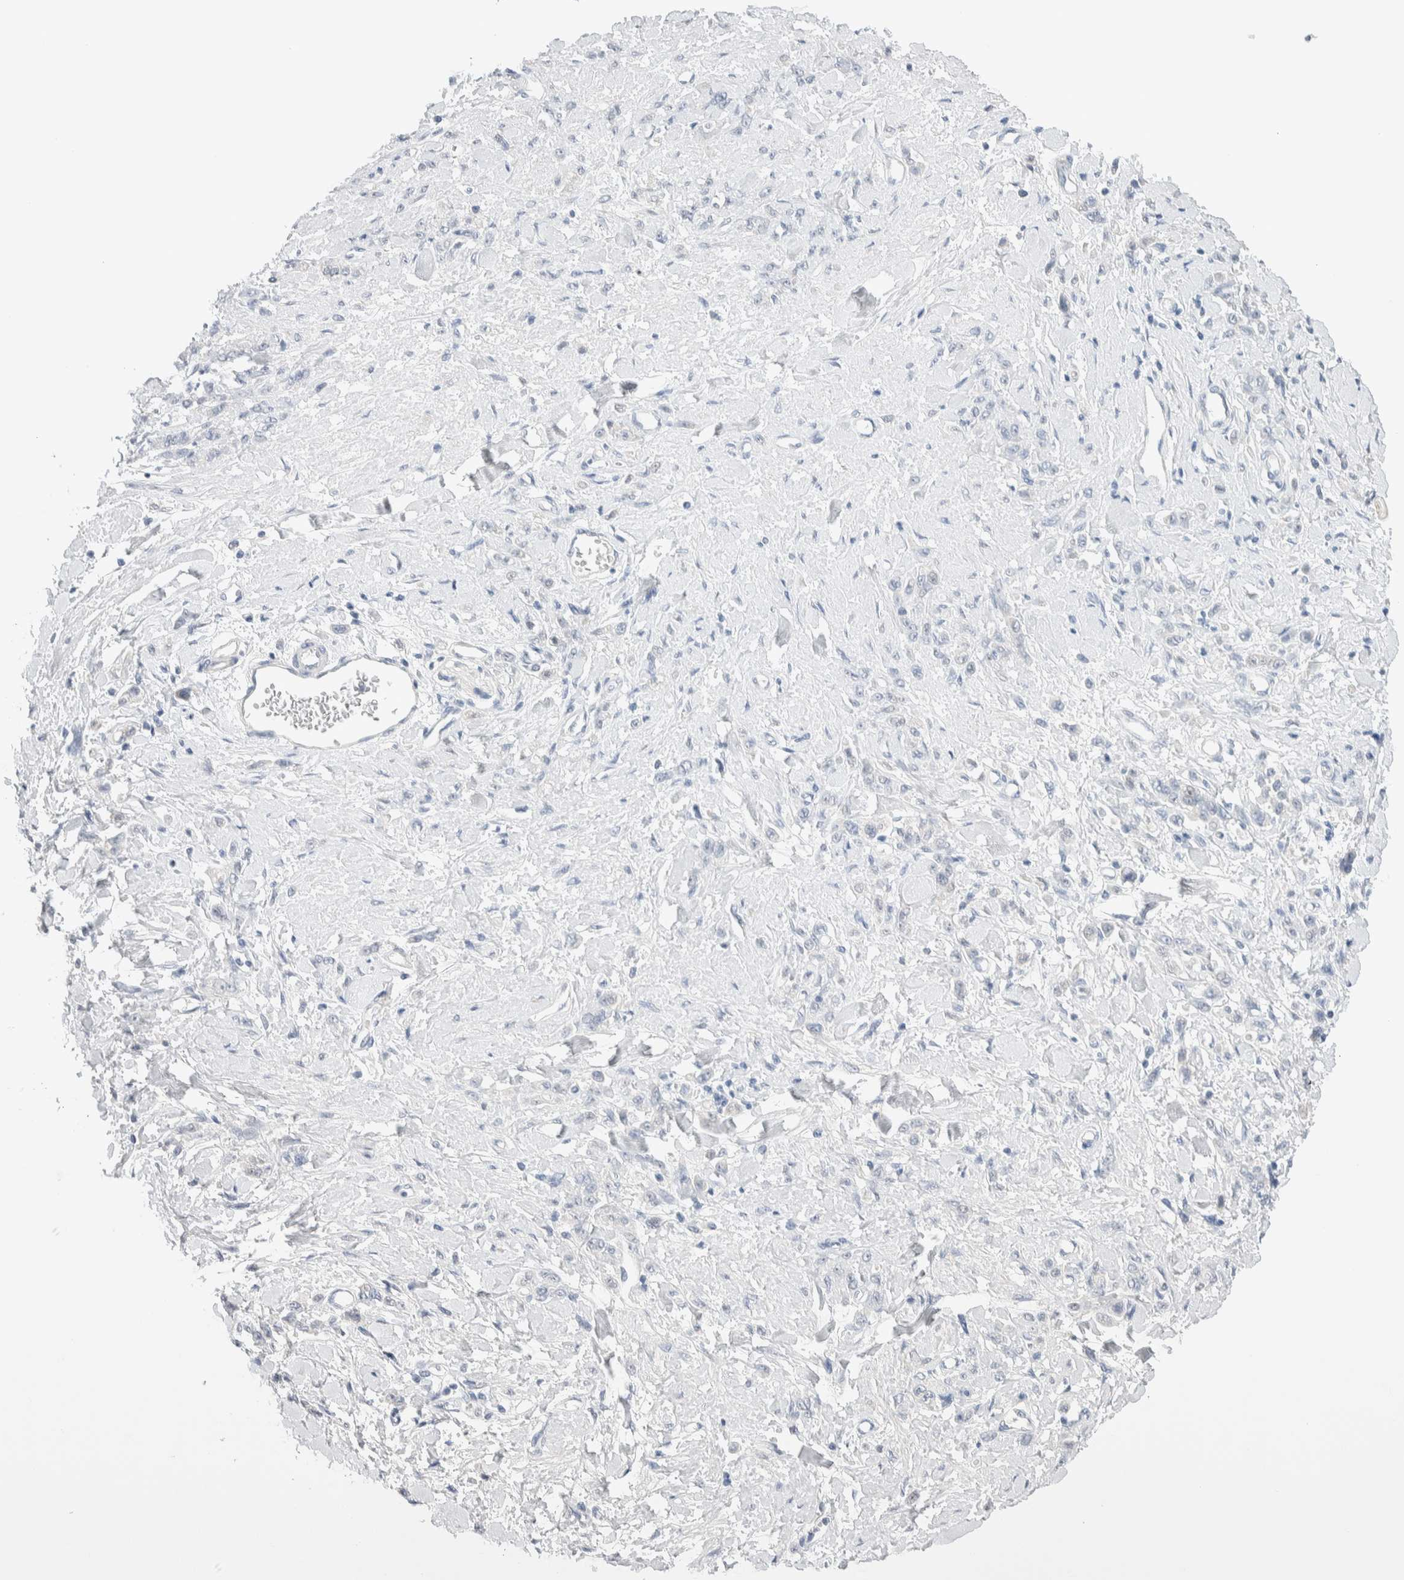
{"staining": {"intensity": "negative", "quantity": "none", "location": "none"}, "tissue": "stomach cancer", "cell_type": "Tumor cells", "image_type": "cancer", "snomed": [{"axis": "morphology", "description": "Normal tissue, NOS"}, {"axis": "morphology", "description": "Adenocarcinoma, NOS"}, {"axis": "topography", "description": "Stomach"}], "caption": "Stomach cancer stained for a protein using immunohistochemistry shows no expression tumor cells.", "gene": "DNAJB6", "patient": {"sex": "male", "age": 82}}